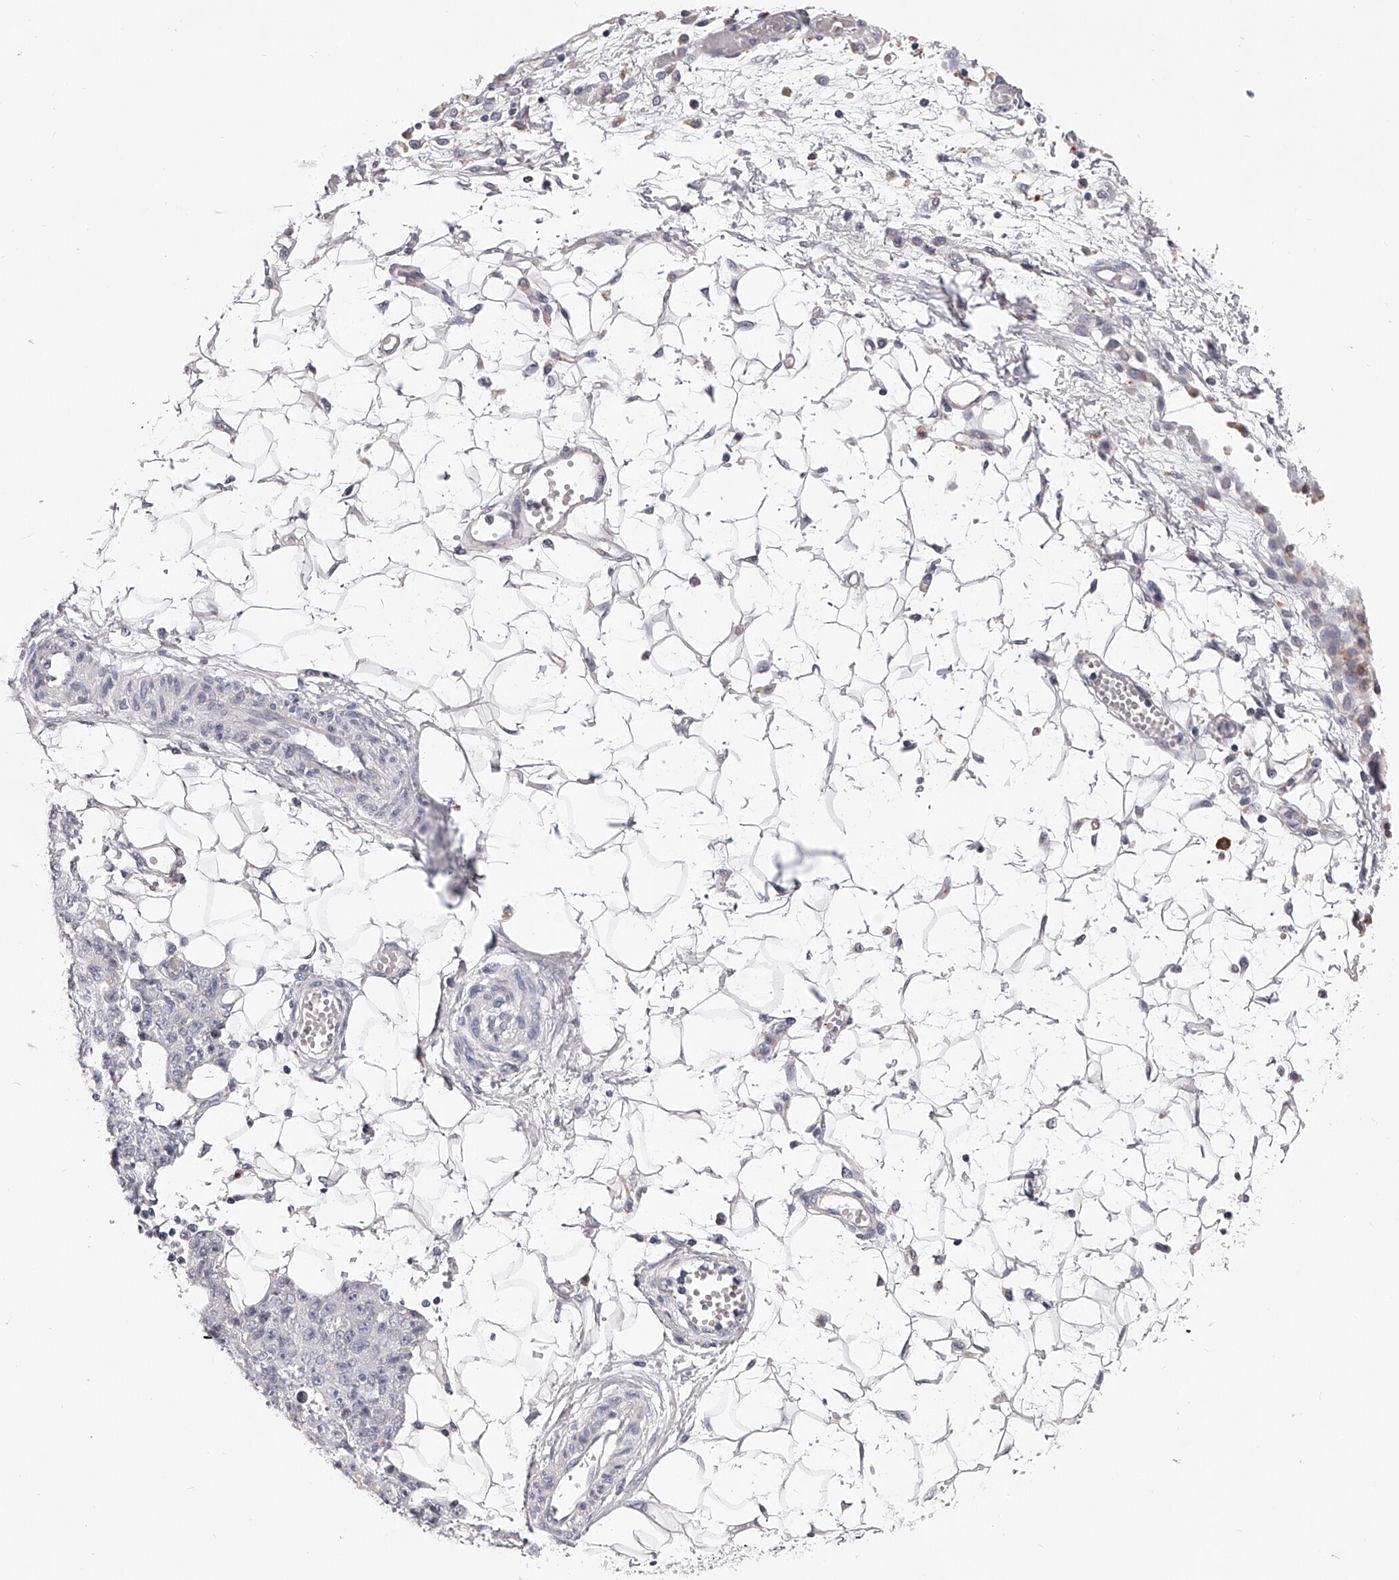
{"staining": {"intensity": "negative", "quantity": "none", "location": "none"}, "tissue": "ovarian cancer", "cell_type": "Tumor cells", "image_type": "cancer", "snomed": [{"axis": "morphology", "description": "Carcinoma, endometroid"}, {"axis": "topography", "description": "Ovary"}], "caption": "Human ovarian endometroid carcinoma stained for a protein using IHC exhibits no staining in tumor cells.", "gene": "DMRT1", "patient": {"sex": "female", "age": 42}}